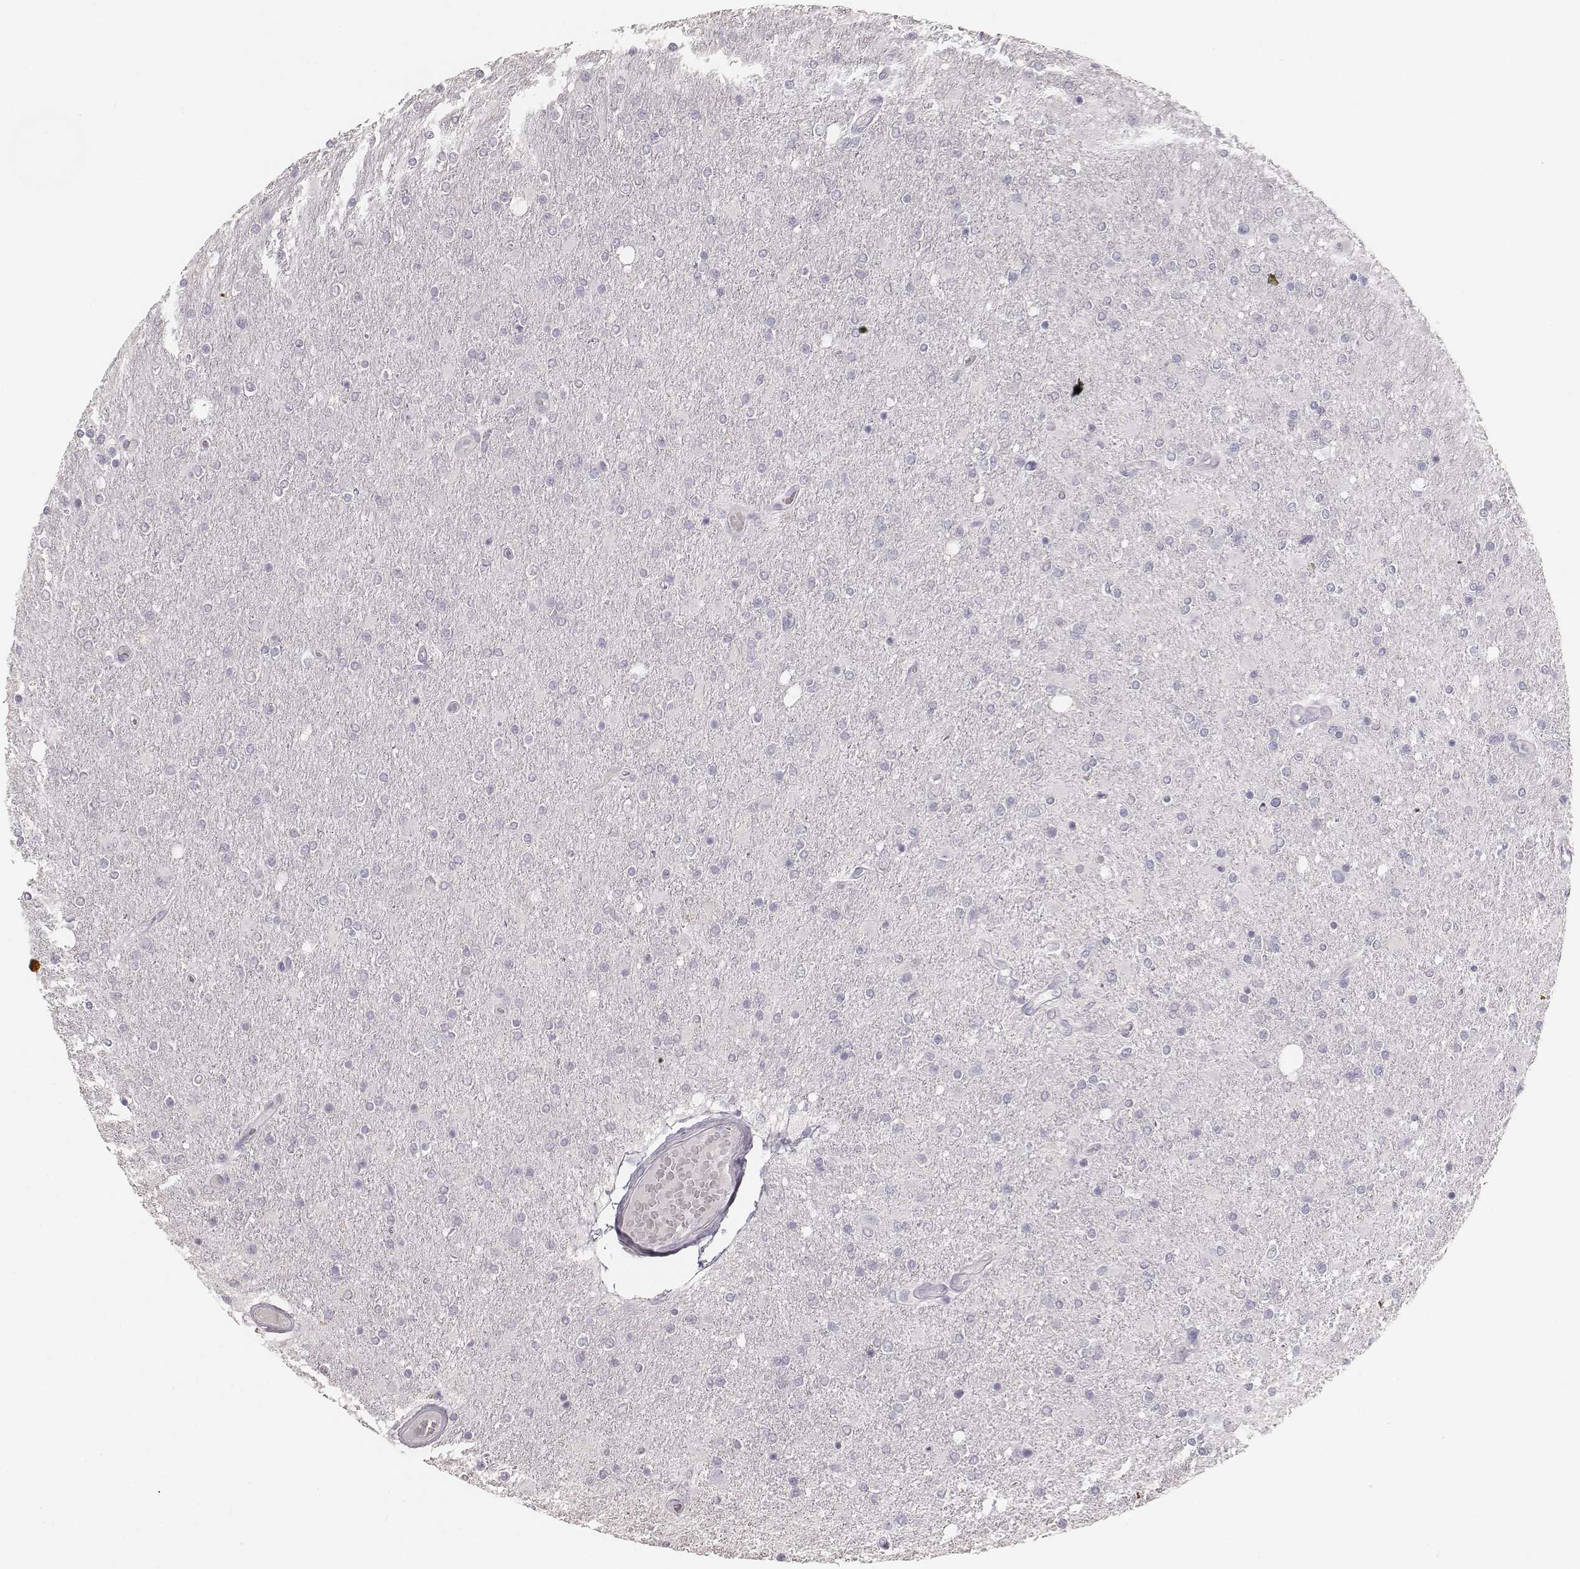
{"staining": {"intensity": "negative", "quantity": "none", "location": "none"}, "tissue": "glioma", "cell_type": "Tumor cells", "image_type": "cancer", "snomed": [{"axis": "morphology", "description": "Glioma, malignant, High grade"}, {"axis": "topography", "description": "Cerebral cortex"}], "caption": "This is a micrograph of IHC staining of malignant high-grade glioma, which shows no positivity in tumor cells.", "gene": "MYH6", "patient": {"sex": "male", "age": 70}}